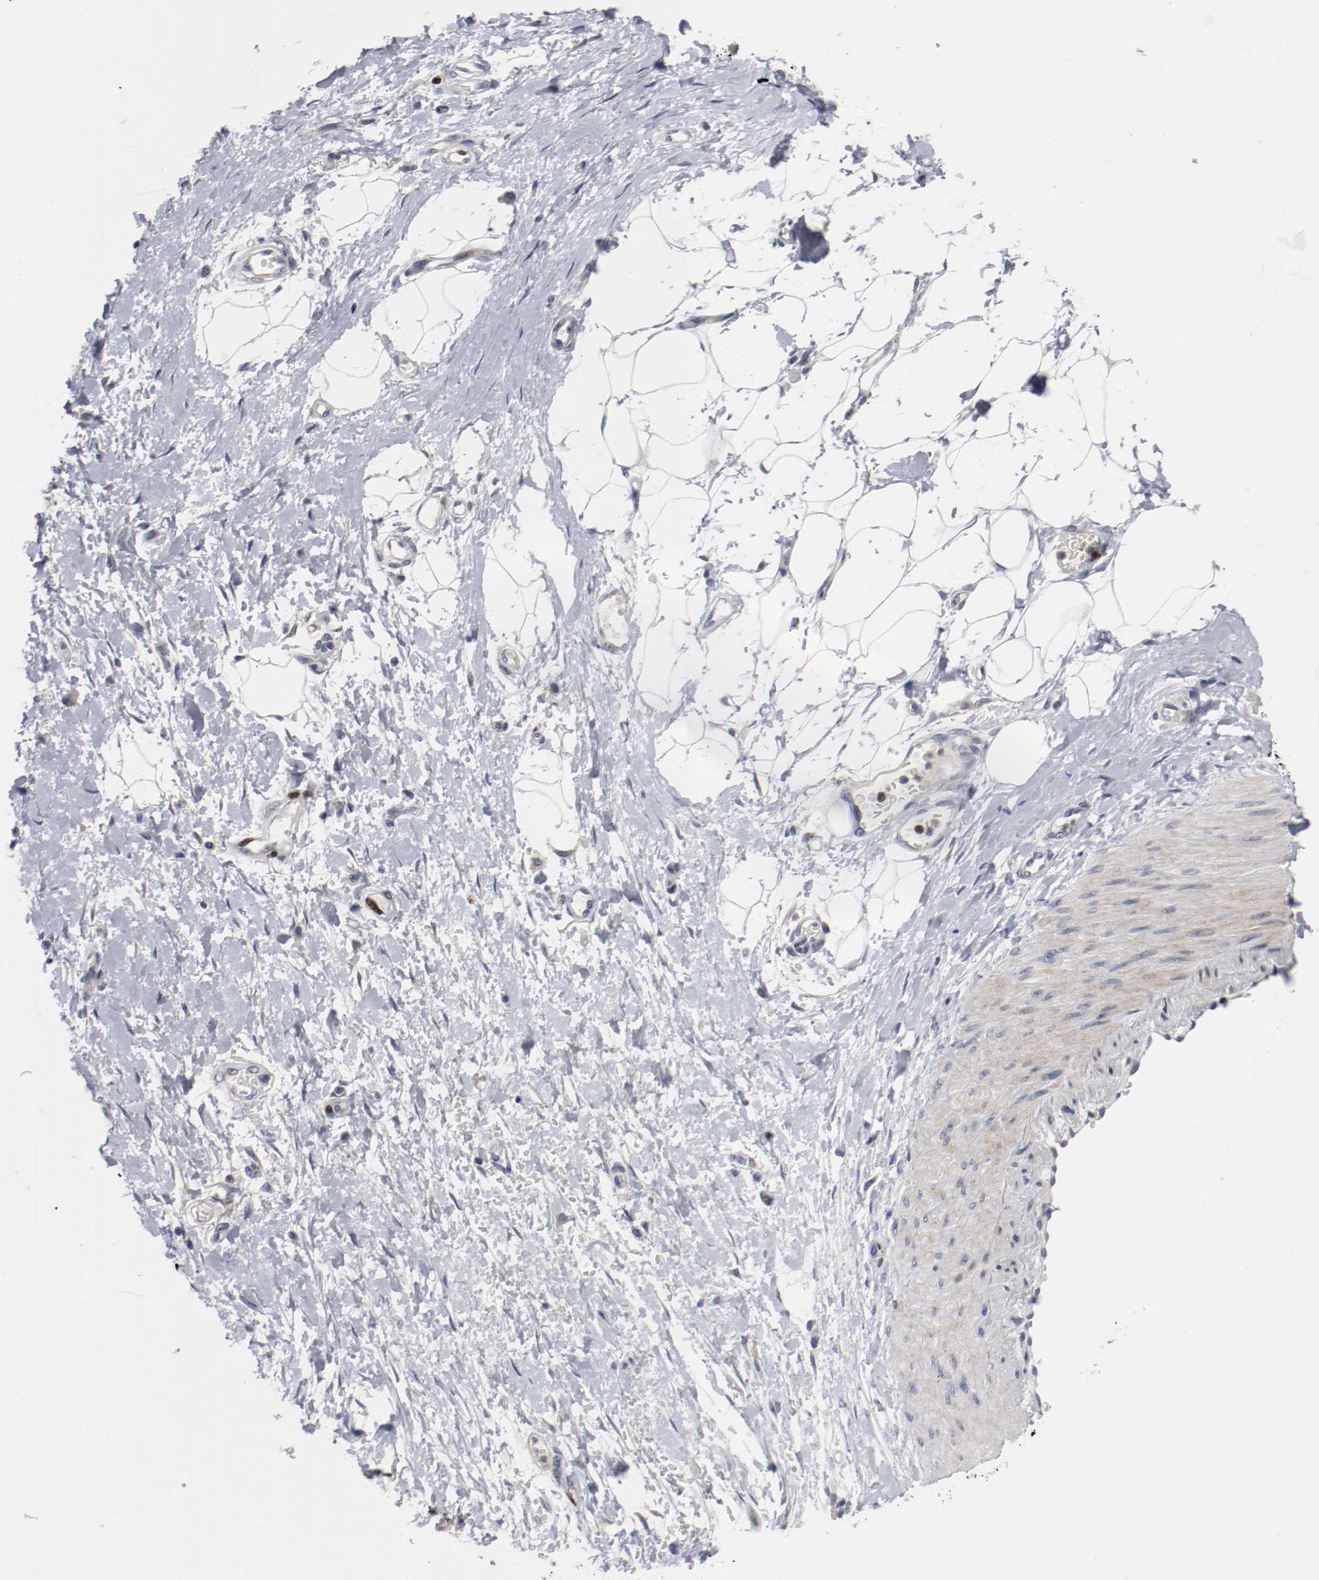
{"staining": {"intensity": "negative", "quantity": "none", "location": "none"}, "tissue": "adipose tissue", "cell_type": "Adipocytes", "image_type": "normal", "snomed": [{"axis": "morphology", "description": "Normal tissue, NOS"}, {"axis": "morphology", "description": "Urothelial carcinoma, High grade"}, {"axis": "topography", "description": "Vascular tissue"}, {"axis": "topography", "description": "Urinary bladder"}], "caption": "DAB (3,3'-diaminobenzidine) immunohistochemical staining of unremarkable adipose tissue reveals no significant positivity in adipocytes. (DAB IHC with hematoxylin counter stain).", "gene": "MCM6", "patient": {"sex": "female", "age": 56}}